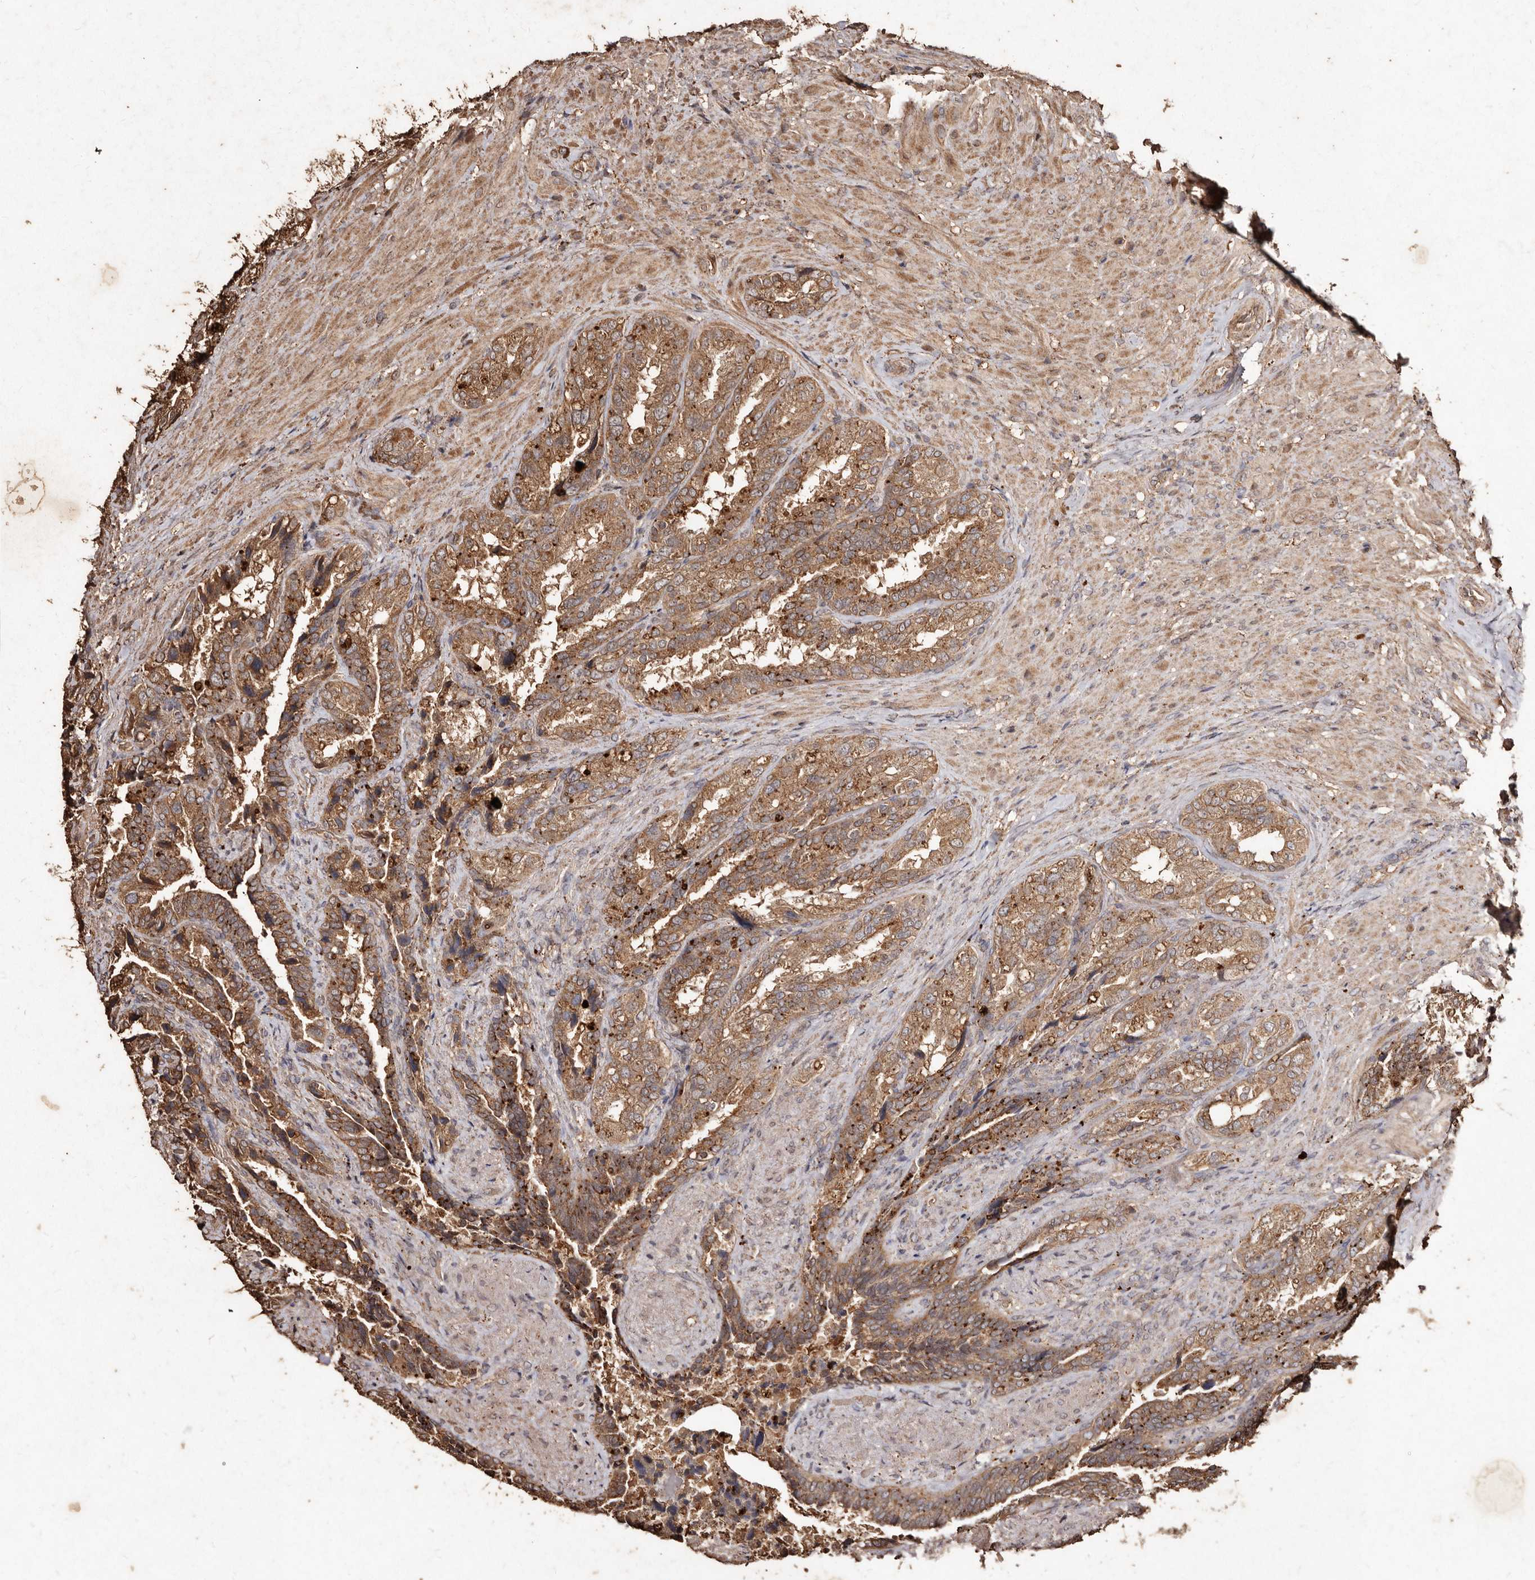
{"staining": {"intensity": "moderate", "quantity": ">75%", "location": "cytoplasmic/membranous"}, "tissue": "seminal vesicle", "cell_type": "Glandular cells", "image_type": "normal", "snomed": [{"axis": "morphology", "description": "Normal tissue, NOS"}, {"axis": "topography", "description": "Seminal veicle"}, {"axis": "topography", "description": "Peripheral nerve tissue"}], "caption": "An IHC photomicrograph of unremarkable tissue is shown. Protein staining in brown highlights moderate cytoplasmic/membranous positivity in seminal vesicle within glandular cells.", "gene": "FARS2", "patient": {"sex": "male", "age": 63}}